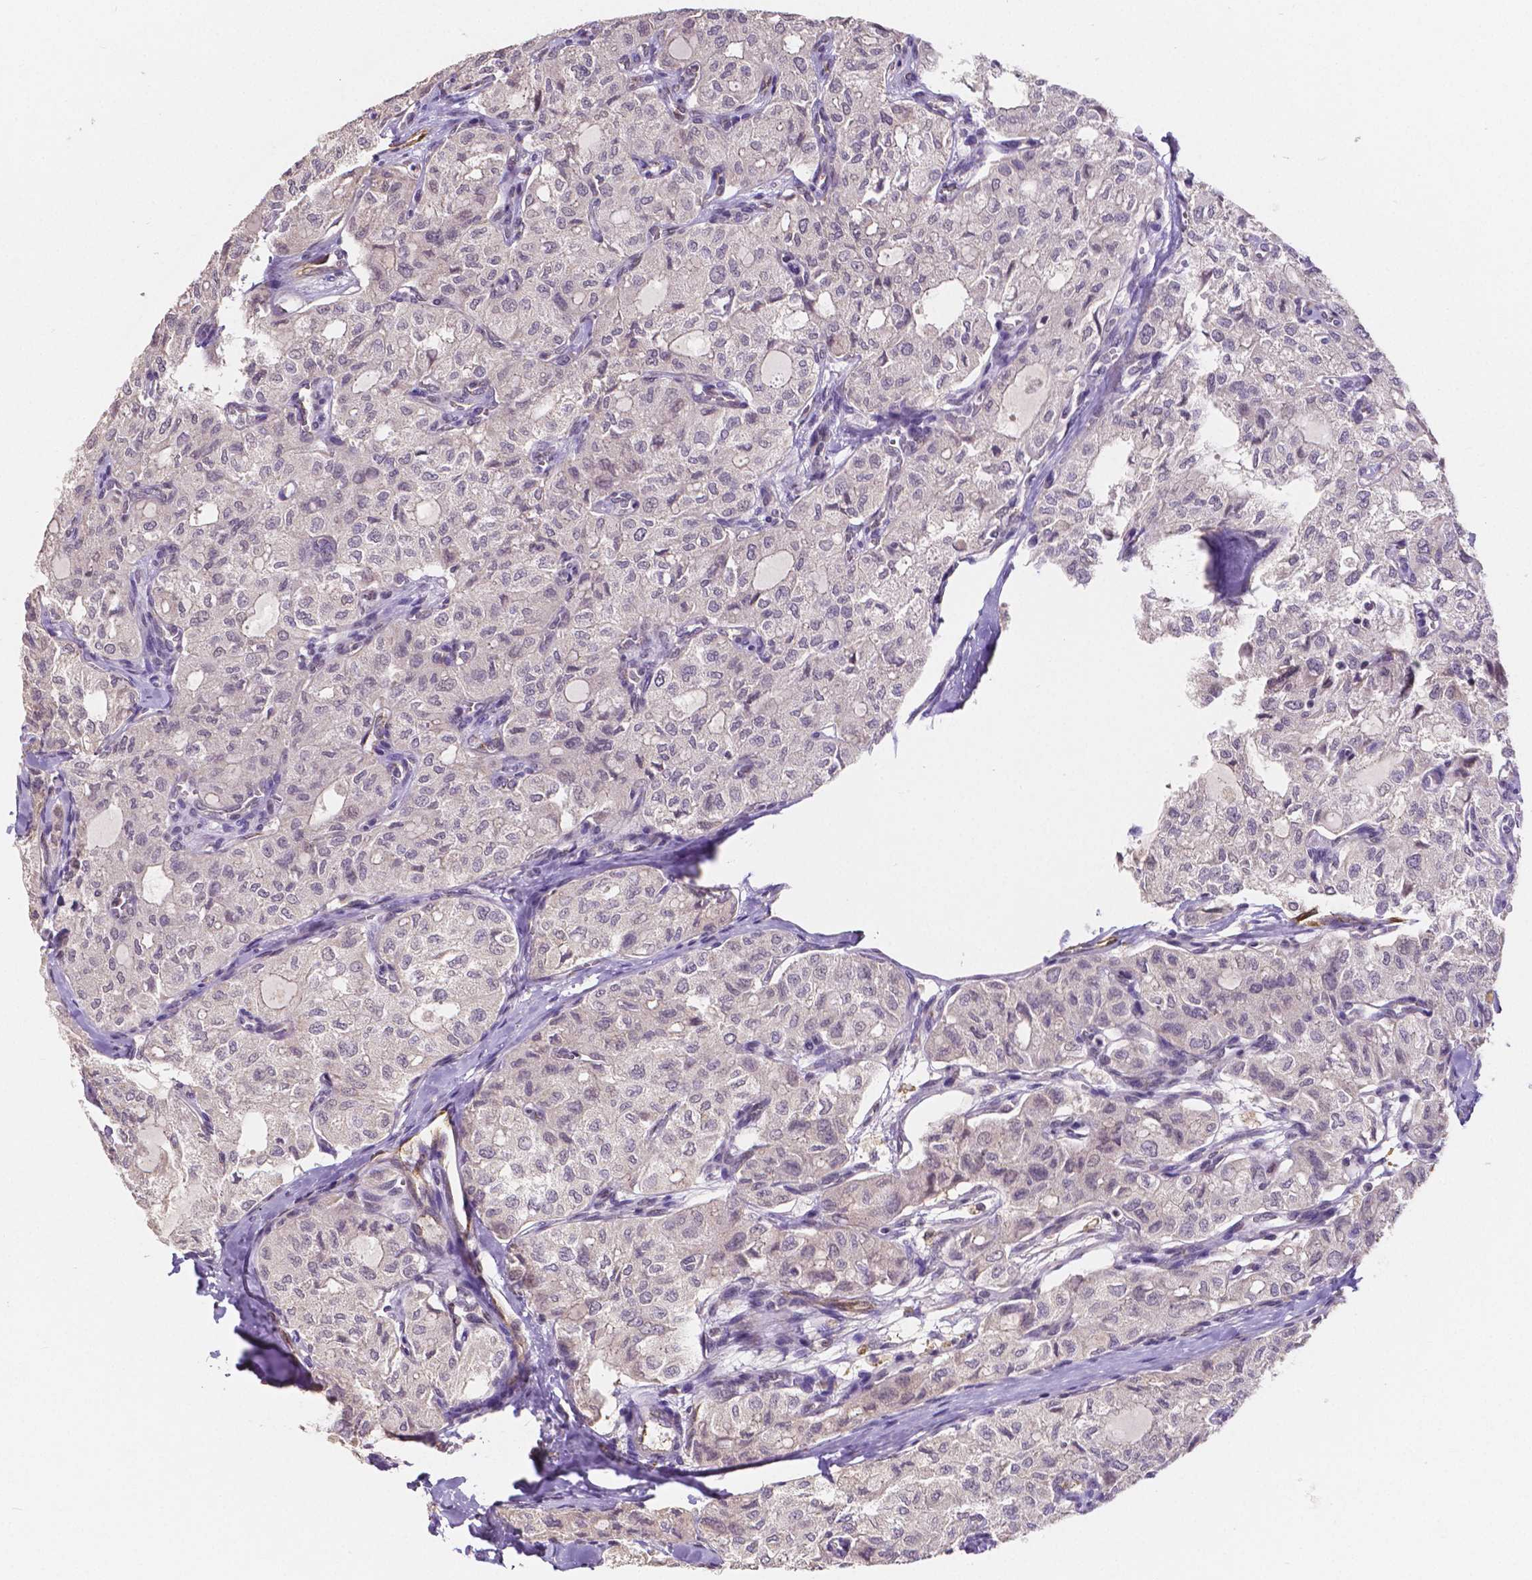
{"staining": {"intensity": "negative", "quantity": "none", "location": "none"}, "tissue": "thyroid cancer", "cell_type": "Tumor cells", "image_type": "cancer", "snomed": [{"axis": "morphology", "description": "Follicular adenoma carcinoma, NOS"}, {"axis": "topography", "description": "Thyroid gland"}], "caption": "An immunohistochemistry (IHC) photomicrograph of thyroid cancer (follicular adenoma carcinoma) is shown. There is no staining in tumor cells of thyroid cancer (follicular adenoma carcinoma).", "gene": "ELAVL2", "patient": {"sex": "male", "age": 75}}